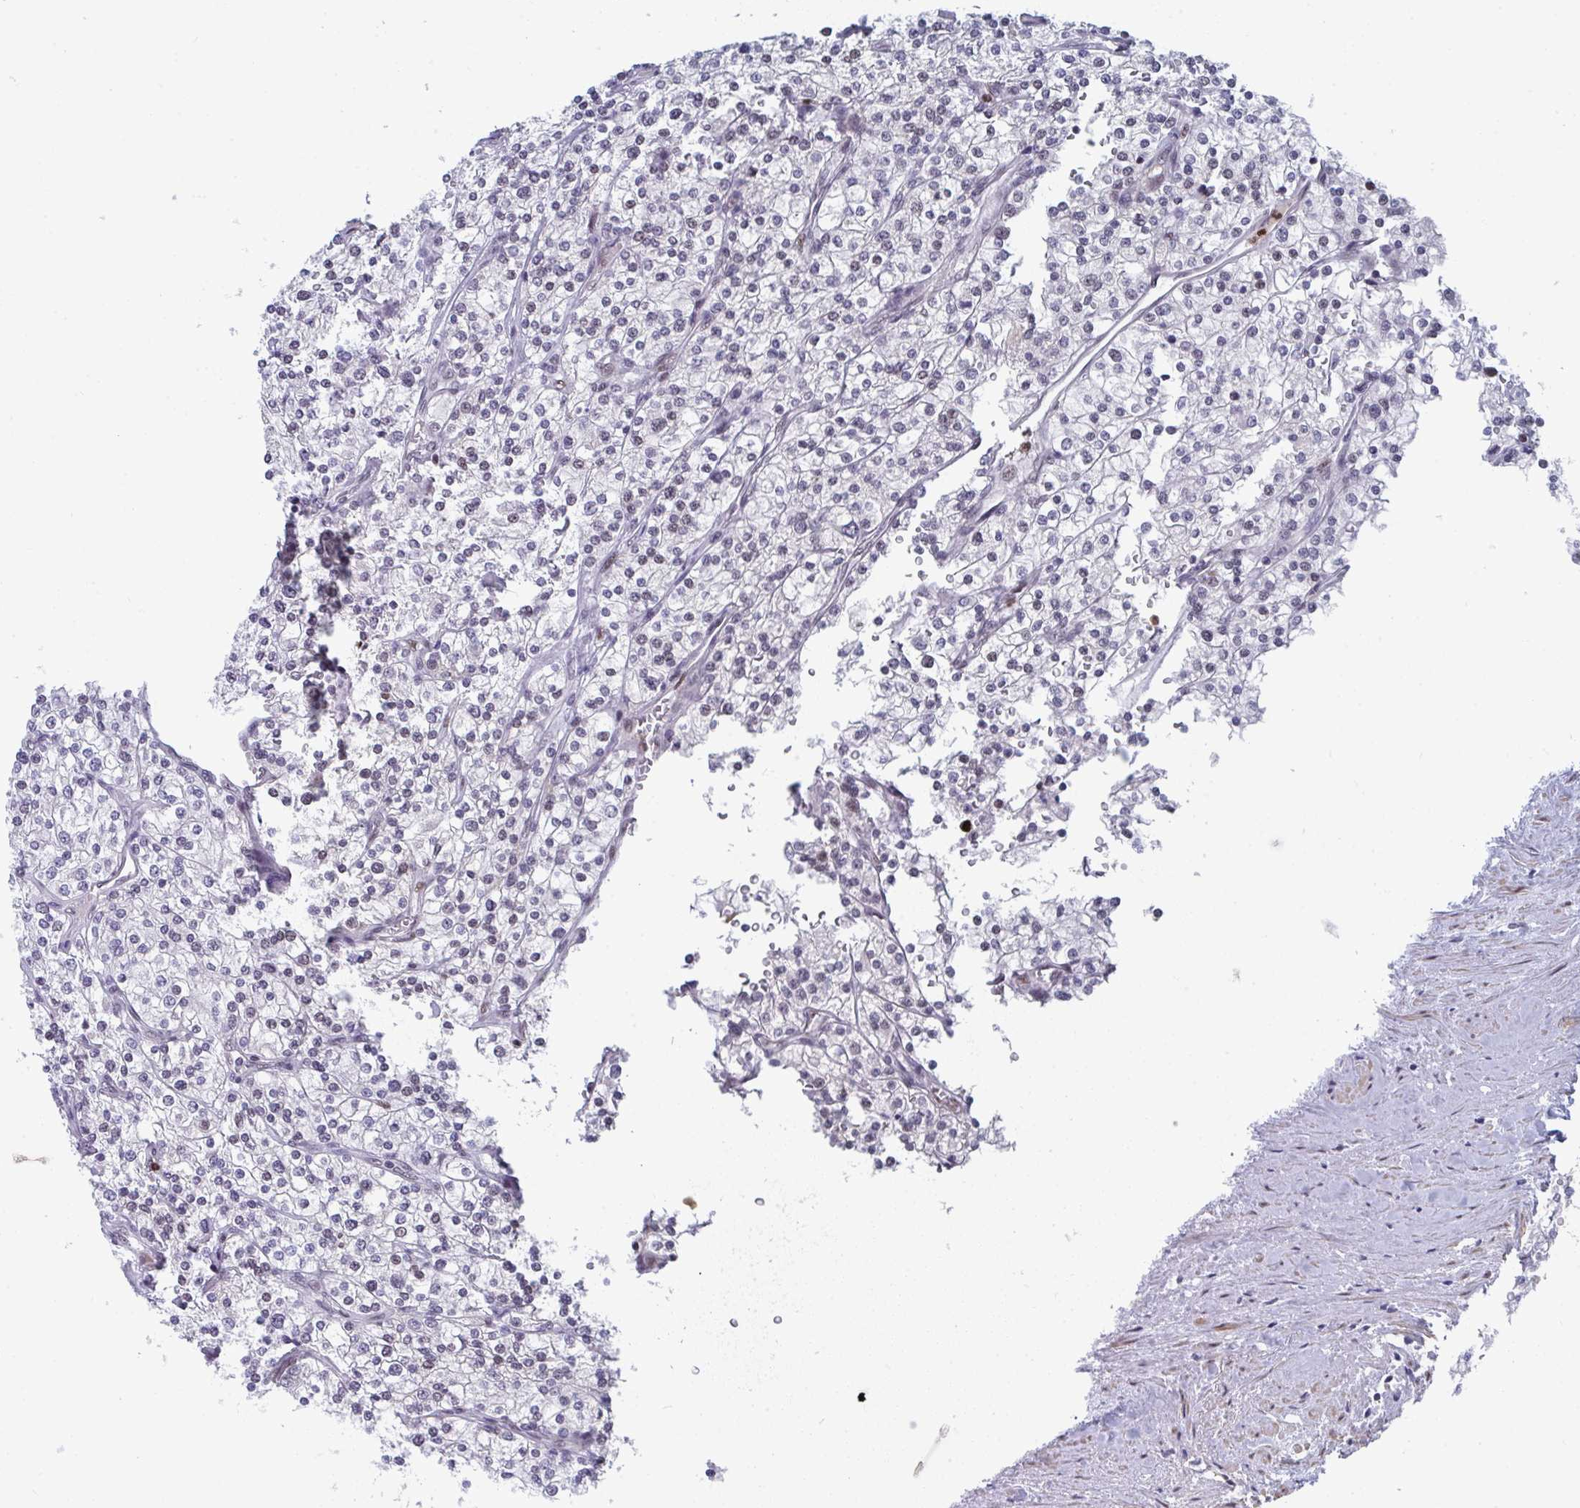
{"staining": {"intensity": "weak", "quantity": "<25%", "location": "nuclear"}, "tissue": "renal cancer", "cell_type": "Tumor cells", "image_type": "cancer", "snomed": [{"axis": "morphology", "description": "Adenocarcinoma, NOS"}, {"axis": "topography", "description": "Kidney"}], "caption": "Tumor cells show no significant protein positivity in renal cancer. (IHC, brightfield microscopy, high magnification).", "gene": "JDP2", "patient": {"sex": "male", "age": 80}}